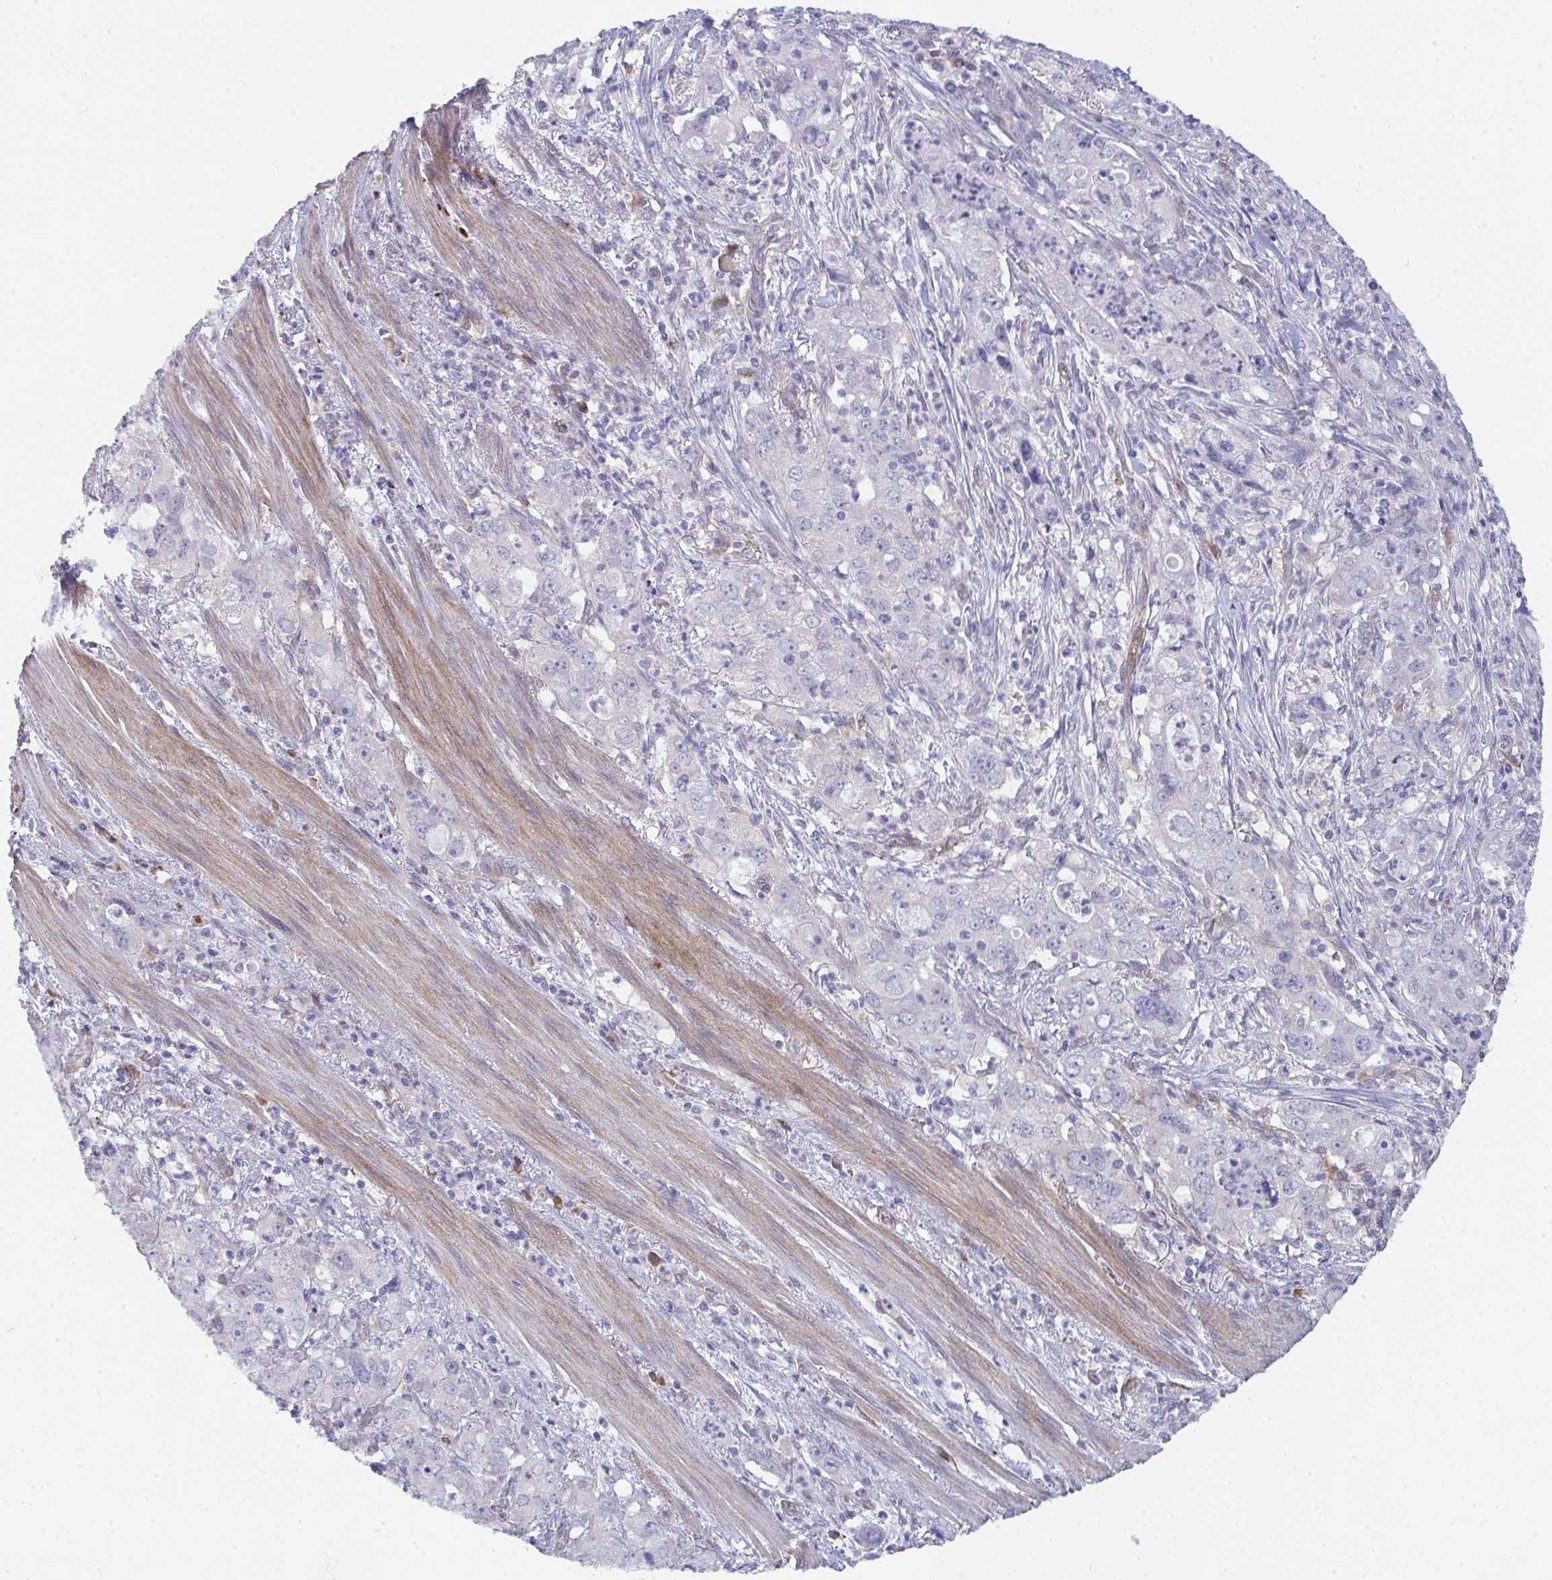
{"staining": {"intensity": "negative", "quantity": "none", "location": "none"}, "tissue": "stomach cancer", "cell_type": "Tumor cells", "image_type": "cancer", "snomed": [{"axis": "morphology", "description": "Adenocarcinoma, NOS"}, {"axis": "topography", "description": "Stomach, upper"}], "caption": "IHC photomicrograph of neoplastic tissue: human stomach cancer (adenocarcinoma) stained with DAB shows no significant protein expression in tumor cells.", "gene": "GAB1", "patient": {"sex": "male", "age": 75}}